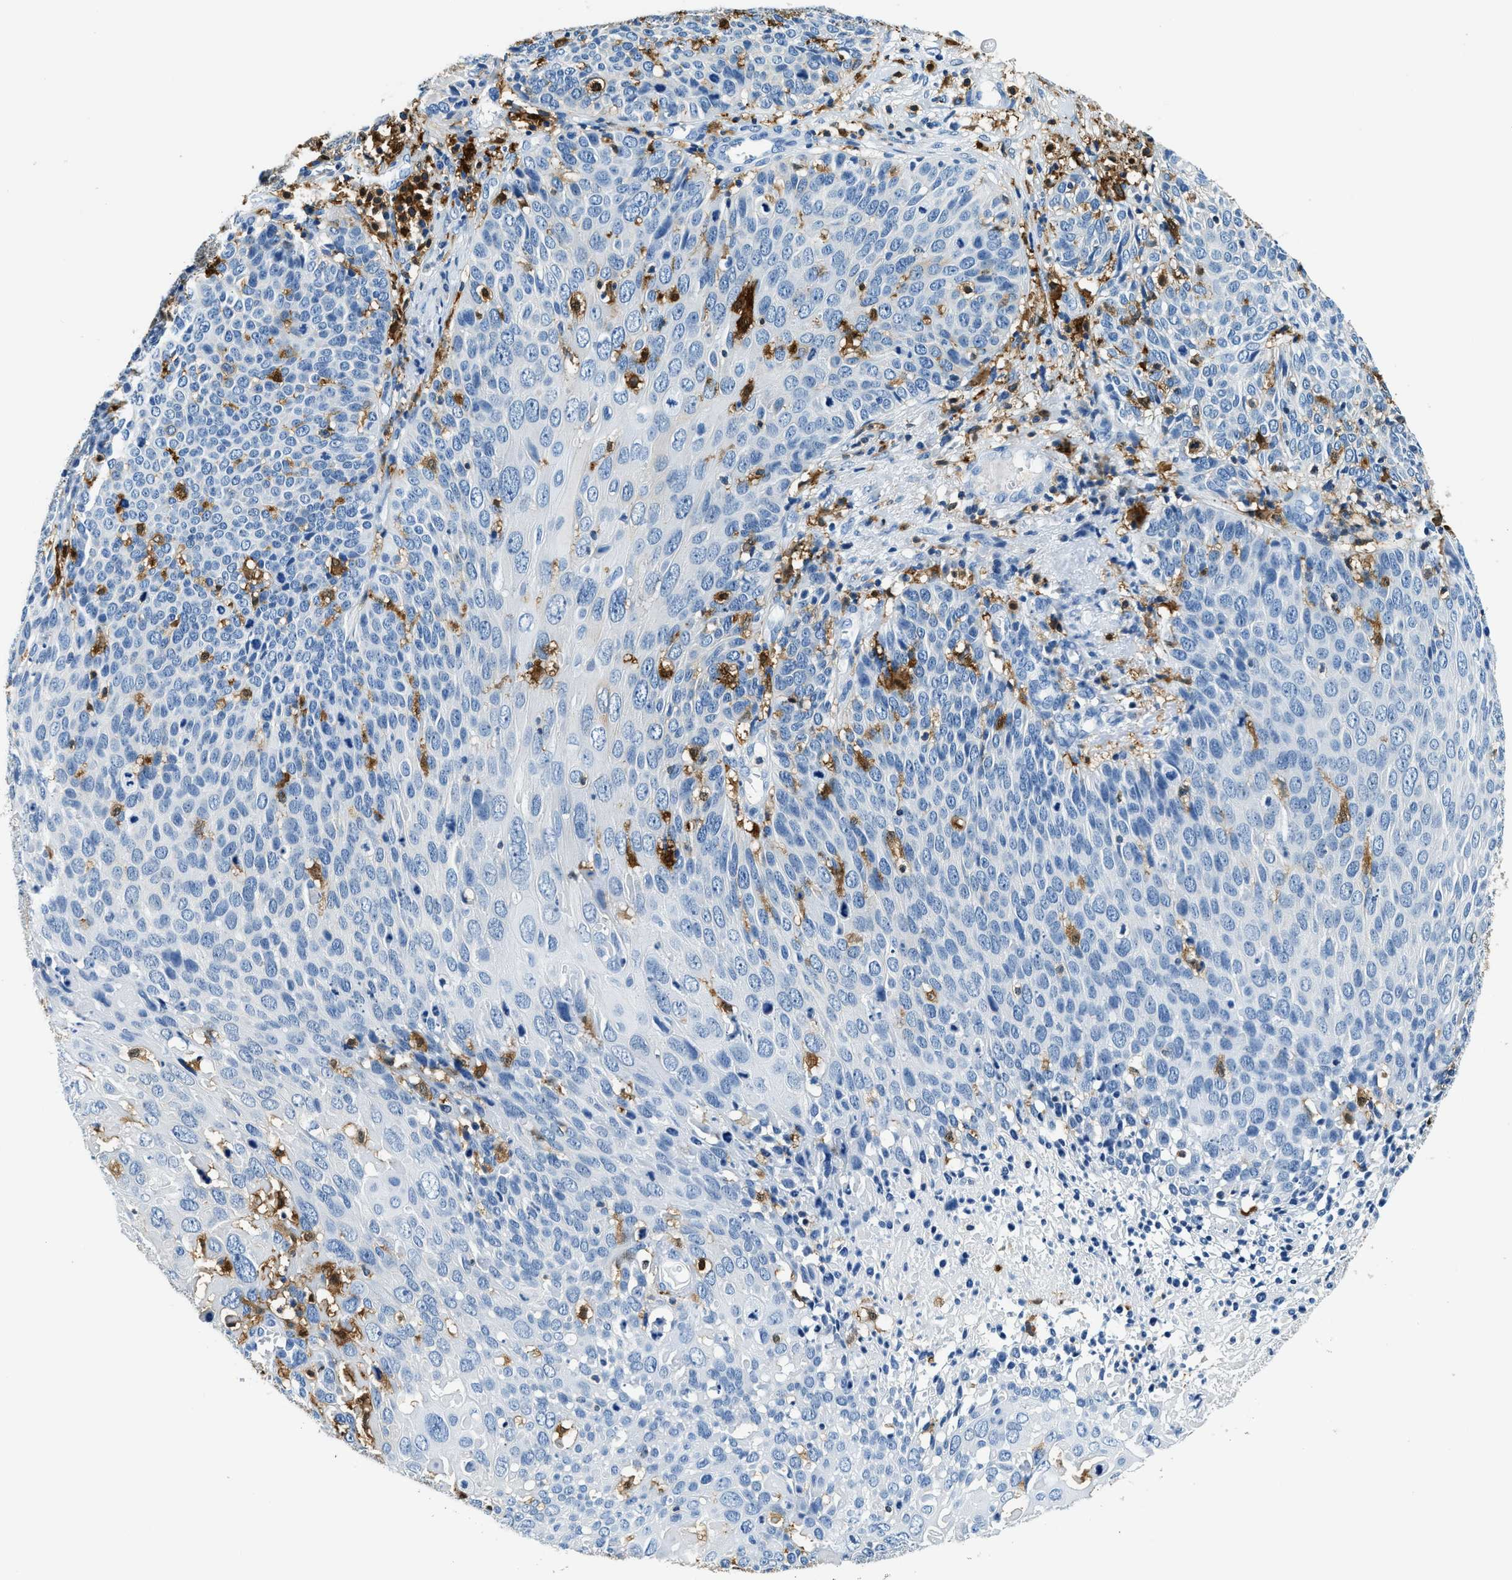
{"staining": {"intensity": "negative", "quantity": "none", "location": "none"}, "tissue": "cervical cancer", "cell_type": "Tumor cells", "image_type": "cancer", "snomed": [{"axis": "morphology", "description": "Squamous cell carcinoma, NOS"}, {"axis": "topography", "description": "Cervix"}], "caption": "Image shows no significant protein expression in tumor cells of cervical cancer (squamous cell carcinoma).", "gene": "CAPG", "patient": {"sex": "female", "age": 74}}